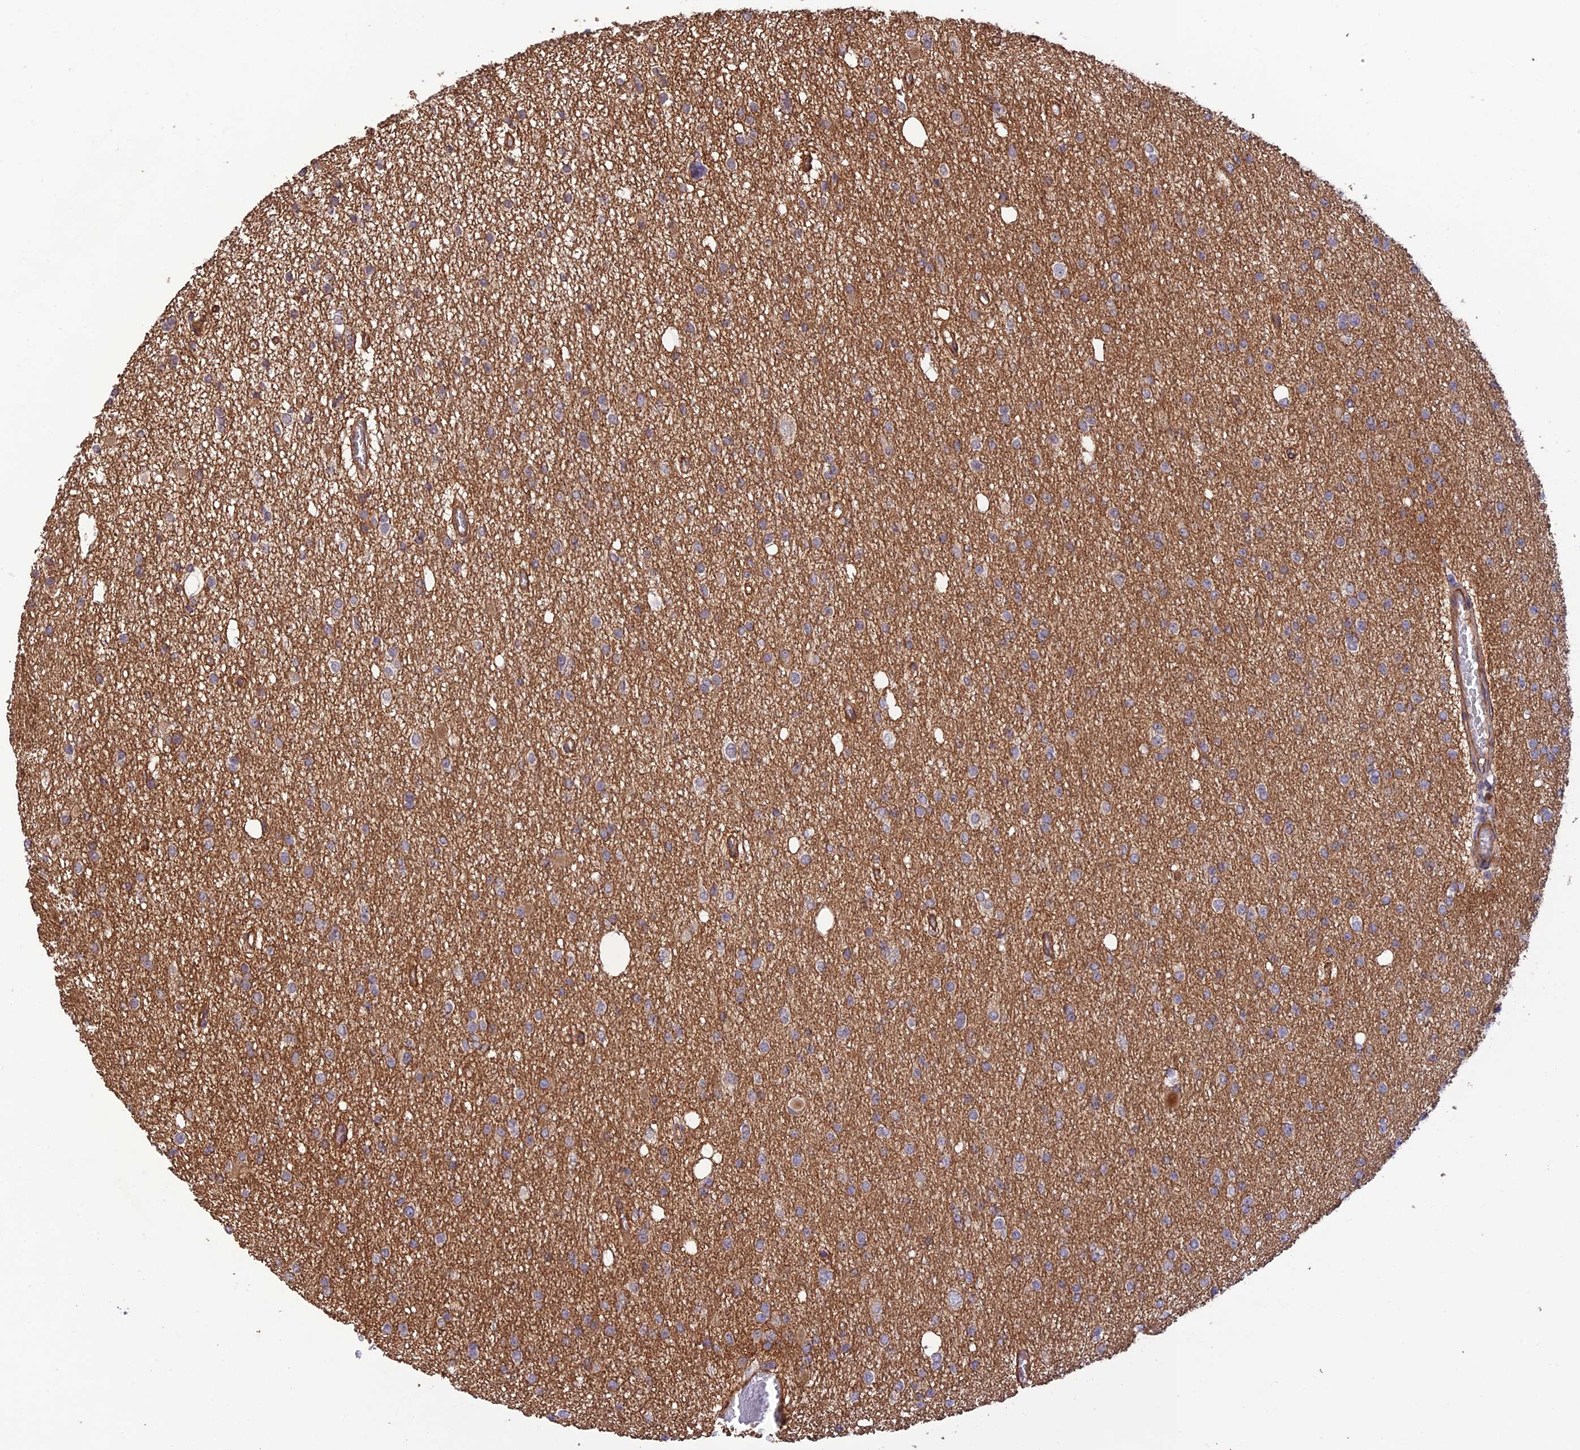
{"staining": {"intensity": "moderate", "quantity": "<25%", "location": "cytoplasmic/membranous"}, "tissue": "glioma", "cell_type": "Tumor cells", "image_type": "cancer", "snomed": [{"axis": "morphology", "description": "Glioma, malignant, Low grade"}, {"axis": "topography", "description": "Brain"}], "caption": "IHC staining of malignant glioma (low-grade), which shows low levels of moderate cytoplasmic/membranous expression in about <25% of tumor cells indicating moderate cytoplasmic/membranous protein positivity. The staining was performed using DAB (3,3'-diaminobenzidine) (brown) for protein detection and nuclei were counterstained in hematoxylin (blue).", "gene": "HOMER2", "patient": {"sex": "female", "age": 22}}